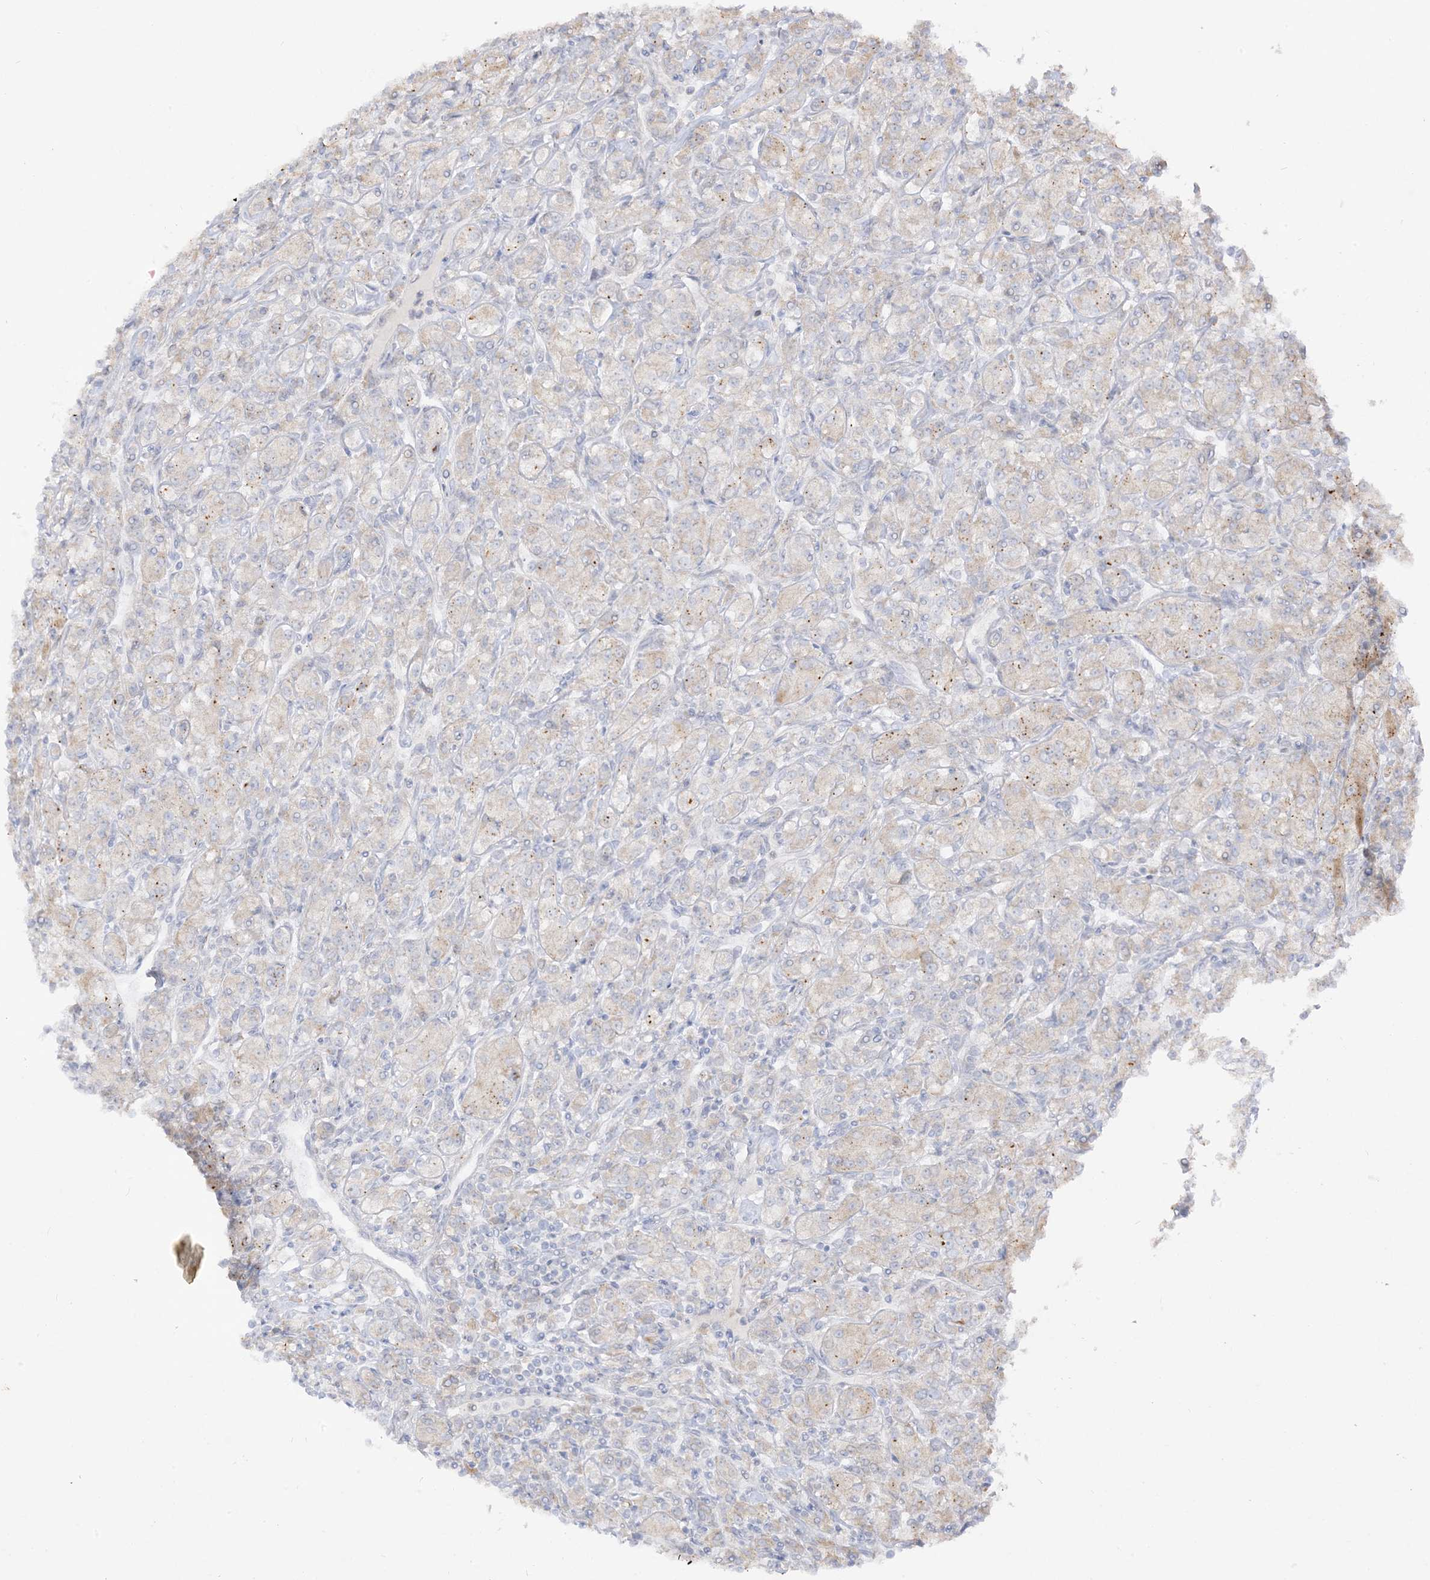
{"staining": {"intensity": "weak", "quantity": "<25%", "location": "cytoplasmic/membranous"}, "tissue": "renal cancer", "cell_type": "Tumor cells", "image_type": "cancer", "snomed": [{"axis": "morphology", "description": "Adenocarcinoma, NOS"}, {"axis": "topography", "description": "Kidney"}], "caption": "Renal adenocarcinoma was stained to show a protein in brown. There is no significant expression in tumor cells.", "gene": "LOXL3", "patient": {"sex": "male", "age": 77}}